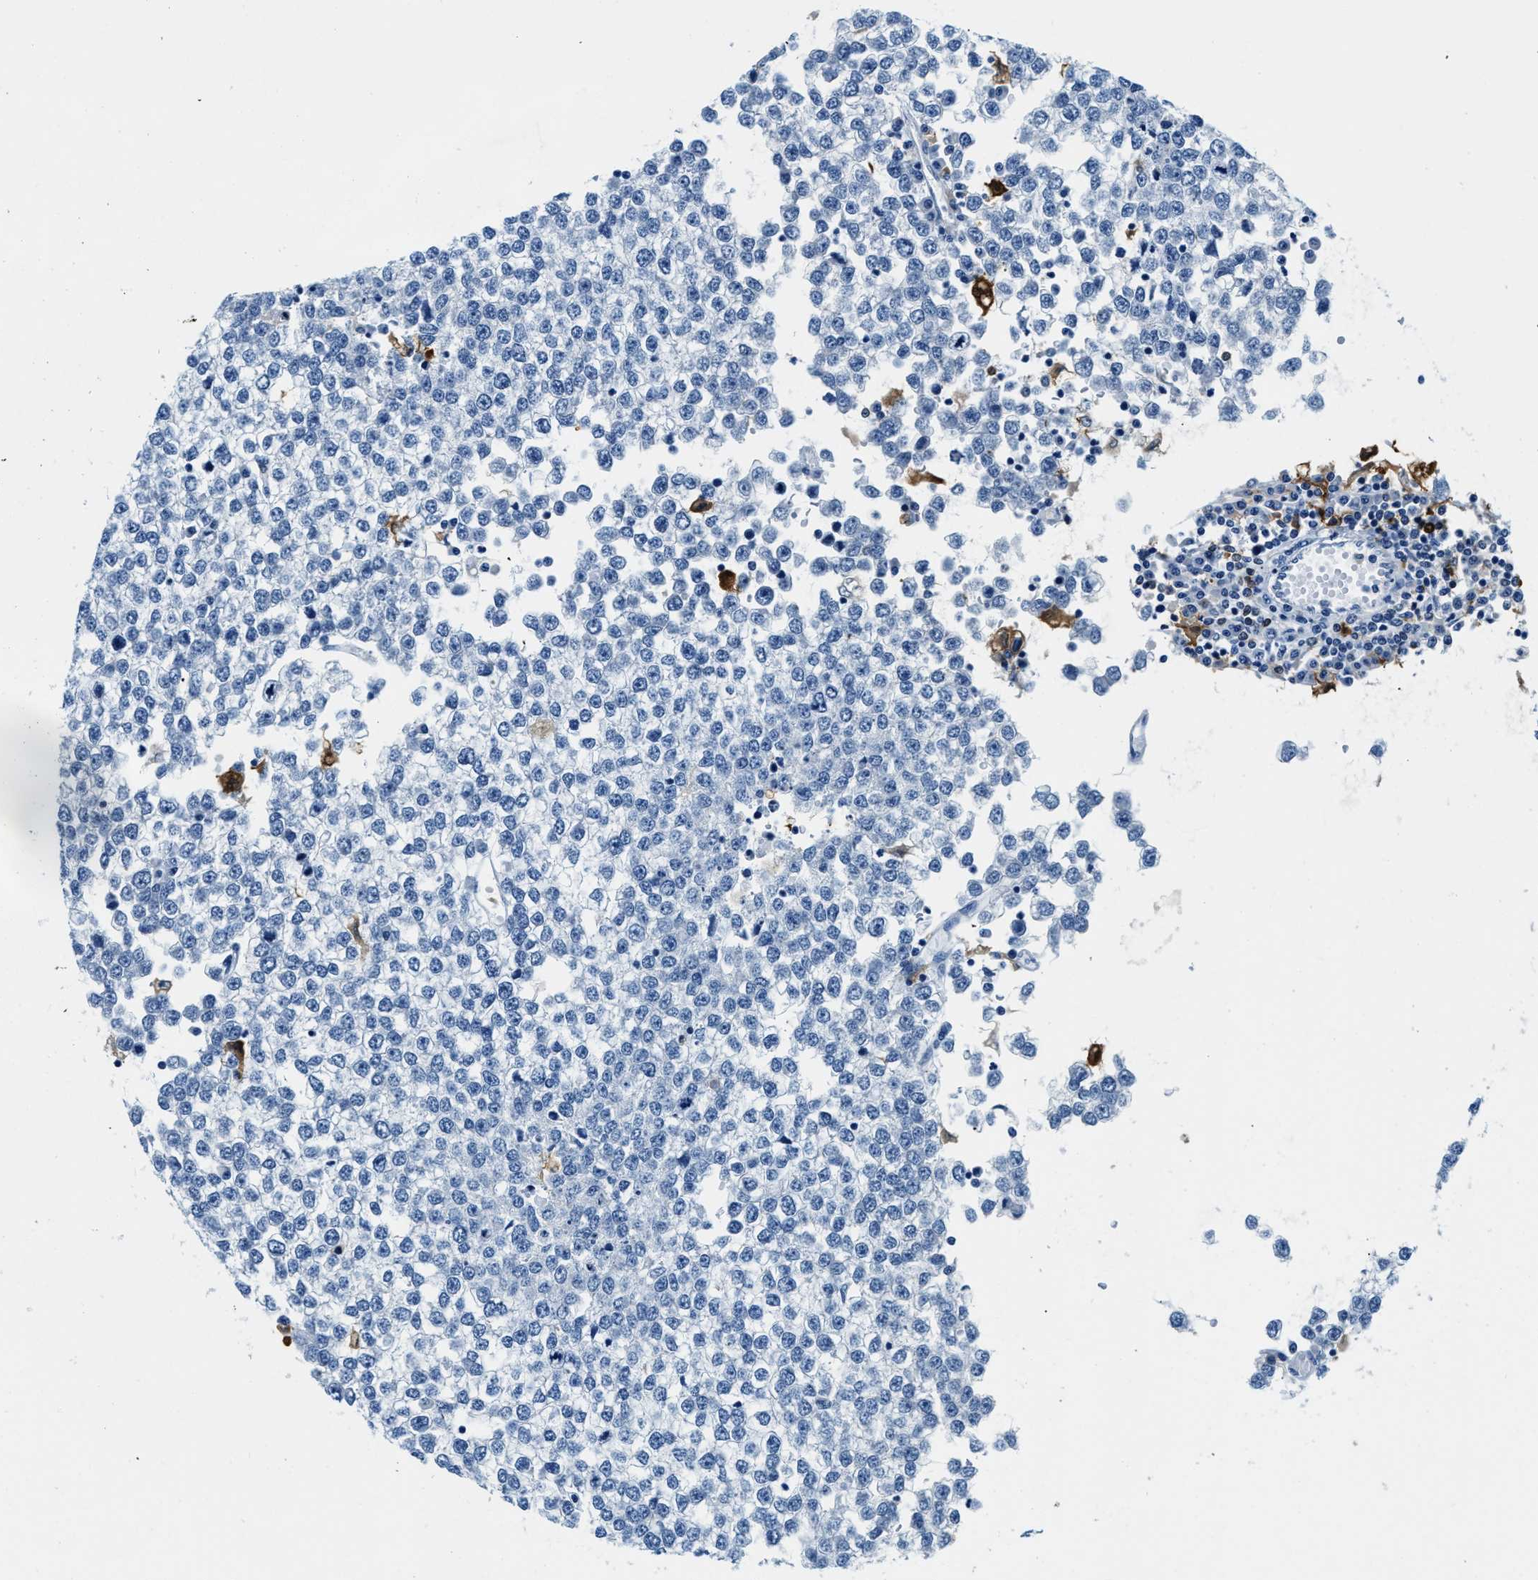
{"staining": {"intensity": "negative", "quantity": "none", "location": "none"}, "tissue": "testis cancer", "cell_type": "Tumor cells", "image_type": "cancer", "snomed": [{"axis": "morphology", "description": "Seminoma, NOS"}, {"axis": "topography", "description": "Testis"}], "caption": "Tumor cells are negative for protein expression in human testis seminoma.", "gene": "CAPG", "patient": {"sex": "male", "age": 65}}